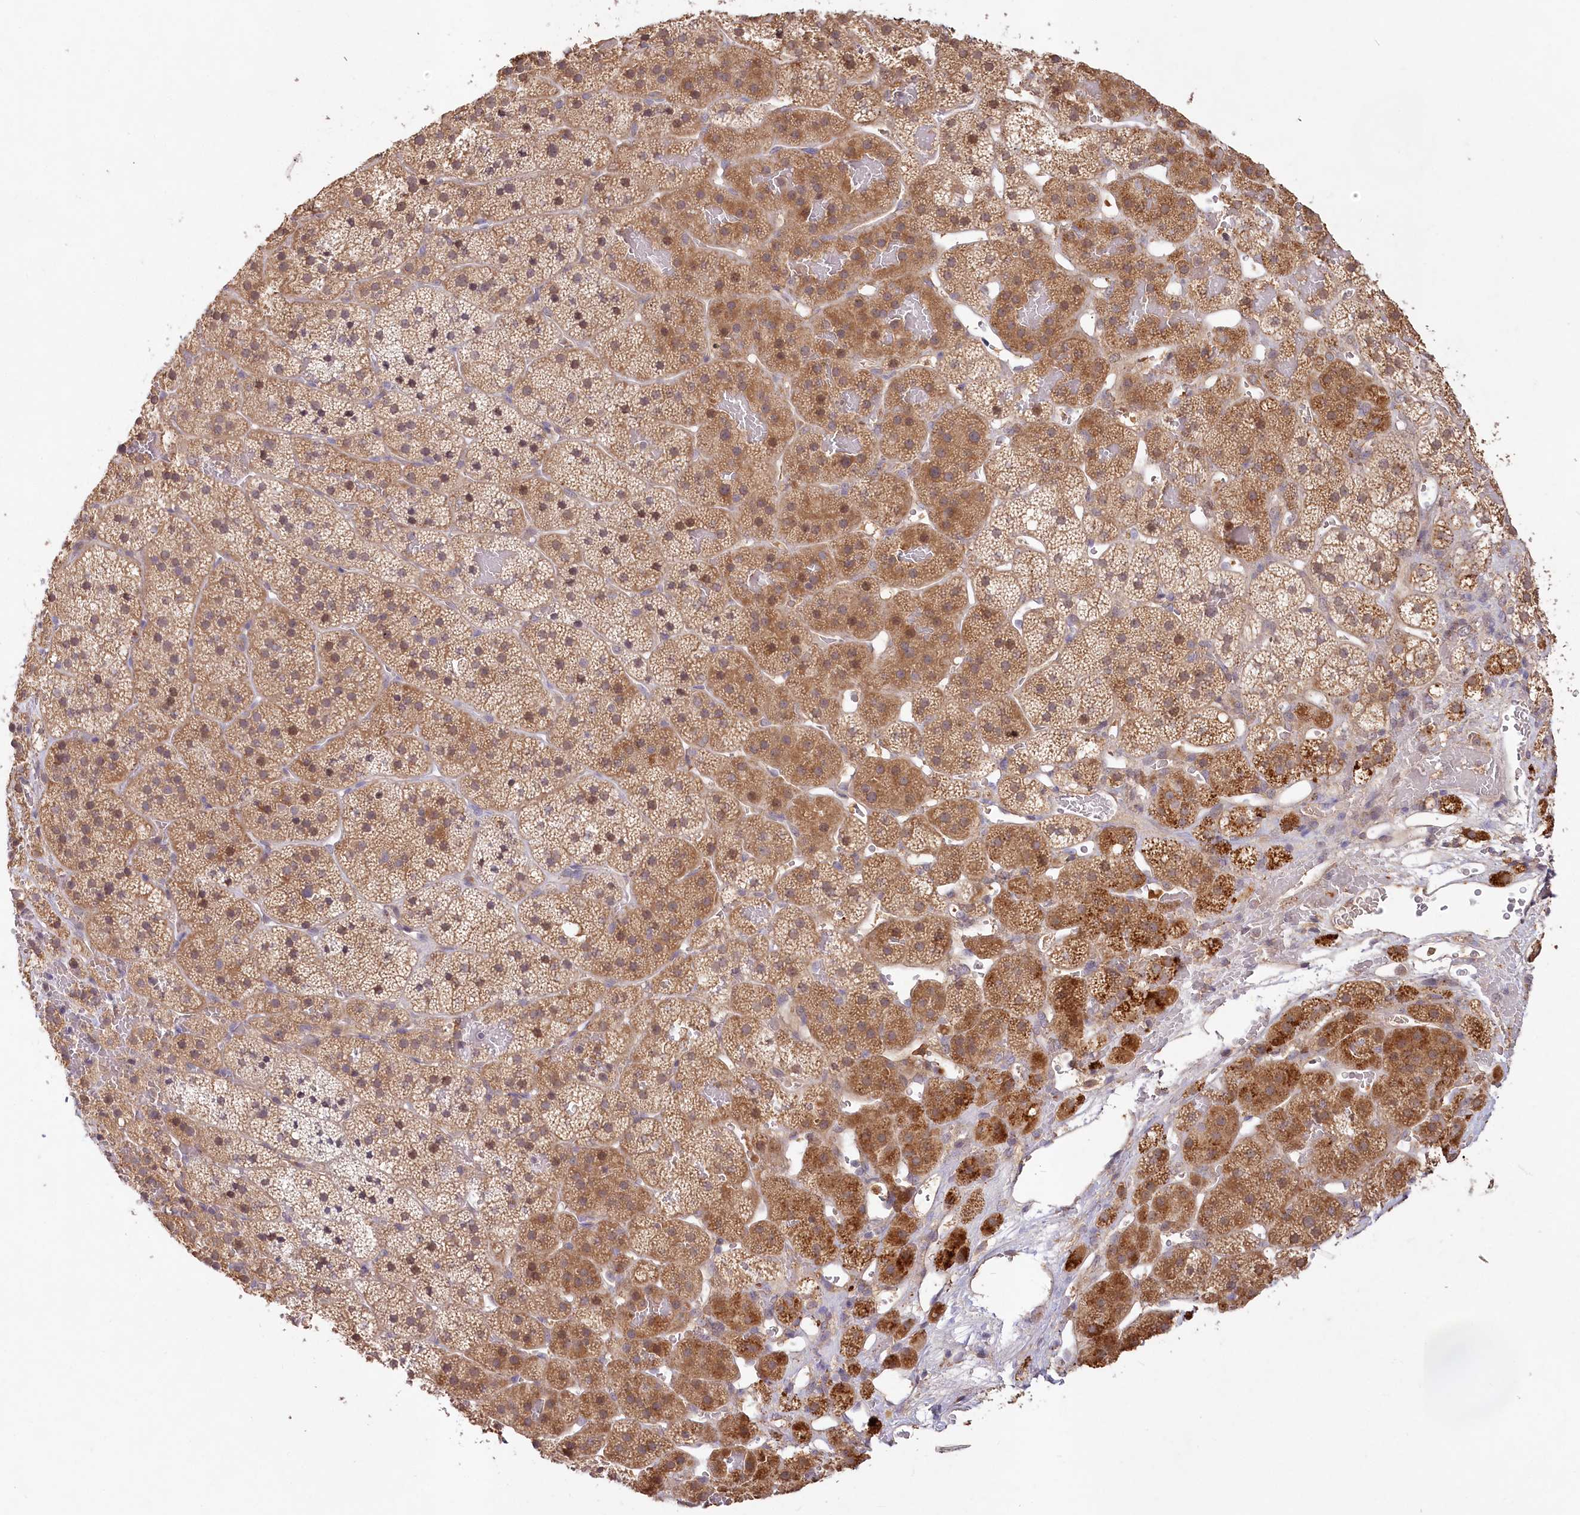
{"staining": {"intensity": "moderate", "quantity": "25%-75%", "location": "cytoplasmic/membranous,nuclear"}, "tissue": "adrenal gland", "cell_type": "Glandular cells", "image_type": "normal", "snomed": [{"axis": "morphology", "description": "Normal tissue, NOS"}, {"axis": "topography", "description": "Adrenal gland"}], "caption": "Immunohistochemical staining of unremarkable human adrenal gland shows moderate cytoplasmic/membranous,nuclear protein staining in about 25%-75% of glandular cells. Nuclei are stained in blue.", "gene": "IRAK1BP1", "patient": {"sex": "female", "age": 44}}